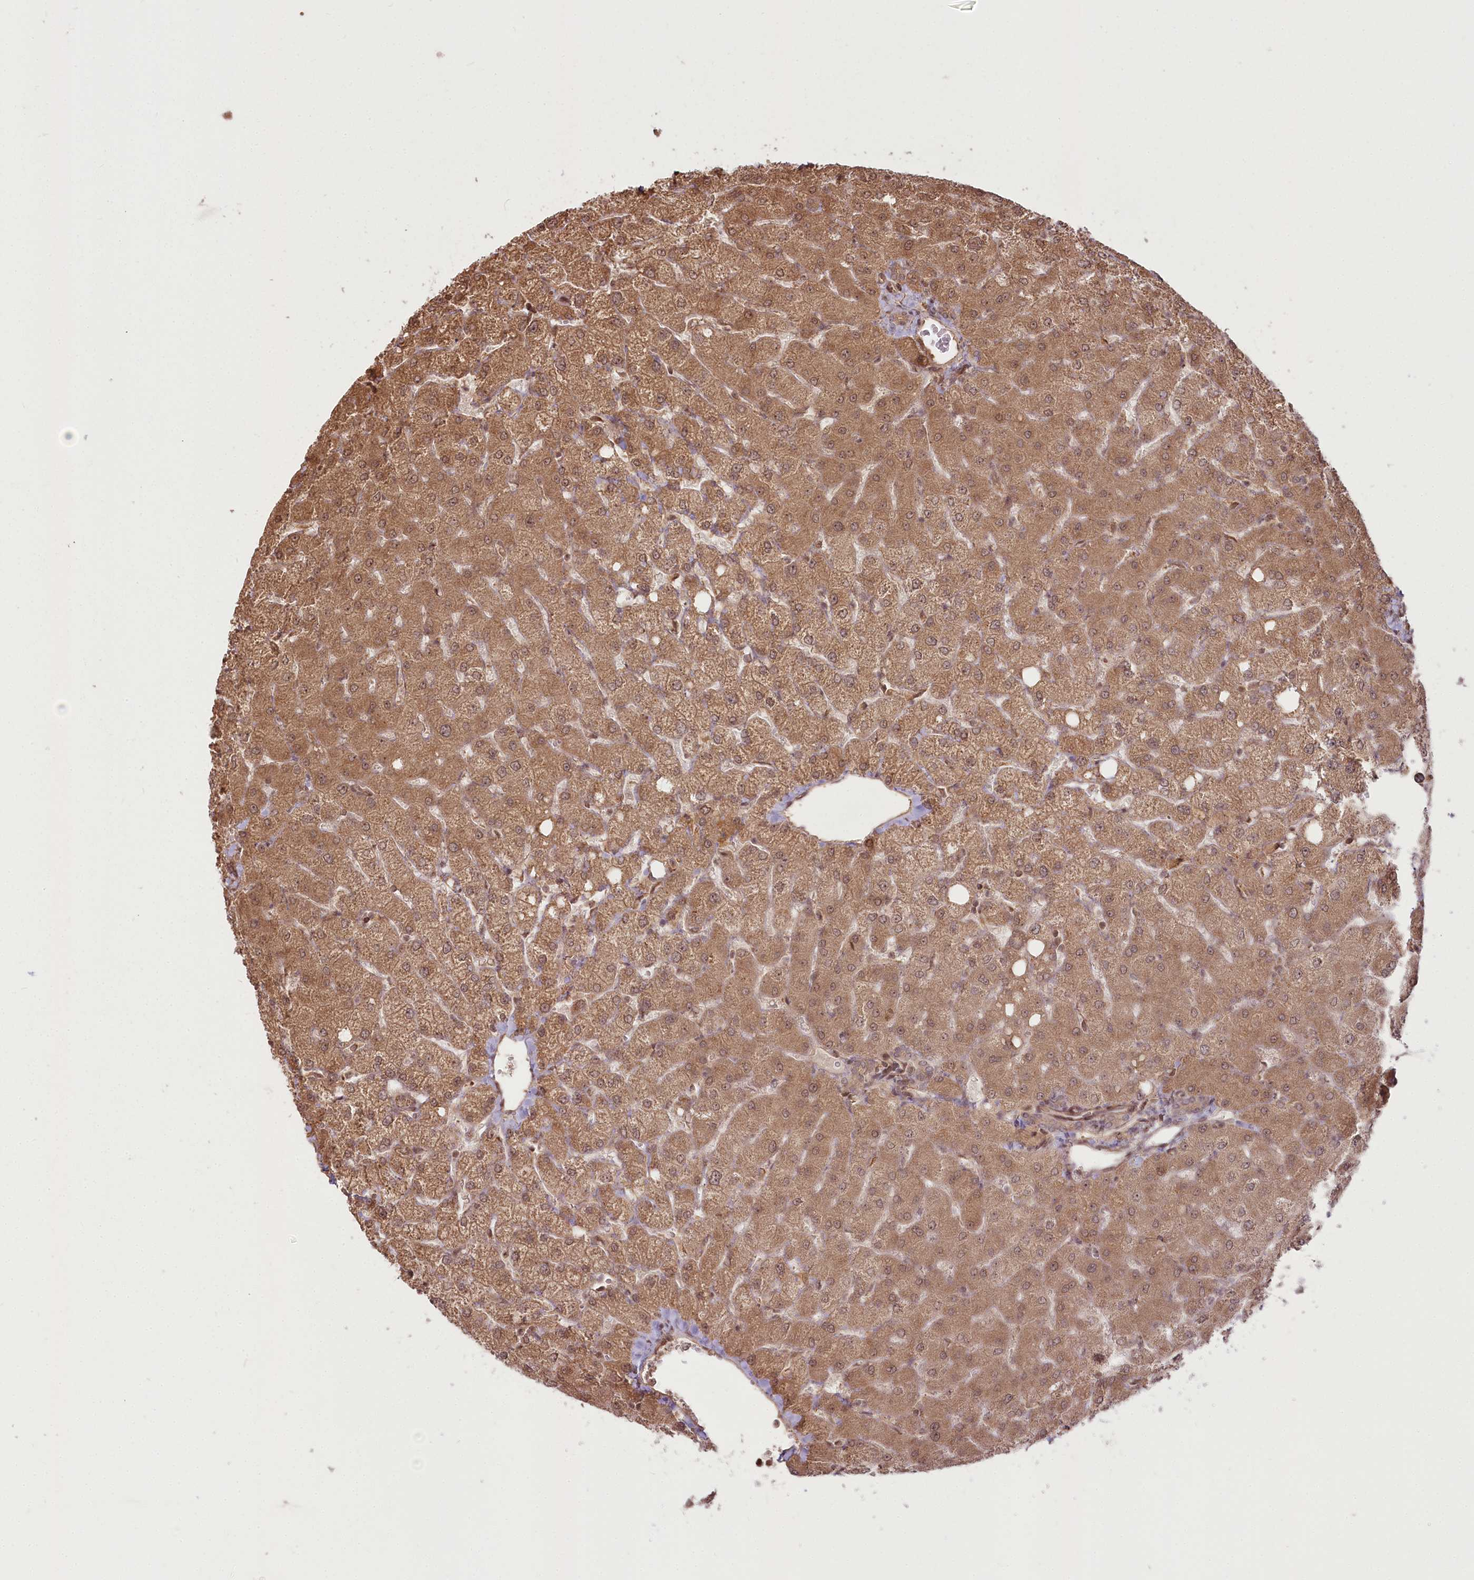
{"staining": {"intensity": "weak", "quantity": "25%-75%", "location": "cytoplasmic/membranous"}, "tissue": "liver", "cell_type": "Cholangiocytes", "image_type": "normal", "snomed": [{"axis": "morphology", "description": "Normal tissue, NOS"}, {"axis": "topography", "description": "Liver"}], "caption": "Immunohistochemical staining of normal human liver exhibits 25%-75% levels of weak cytoplasmic/membranous protein positivity in approximately 25%-75% of cholangiocytes.", "gene": "R3HDM2", "patient": {"sex": "female", "age": 54}}